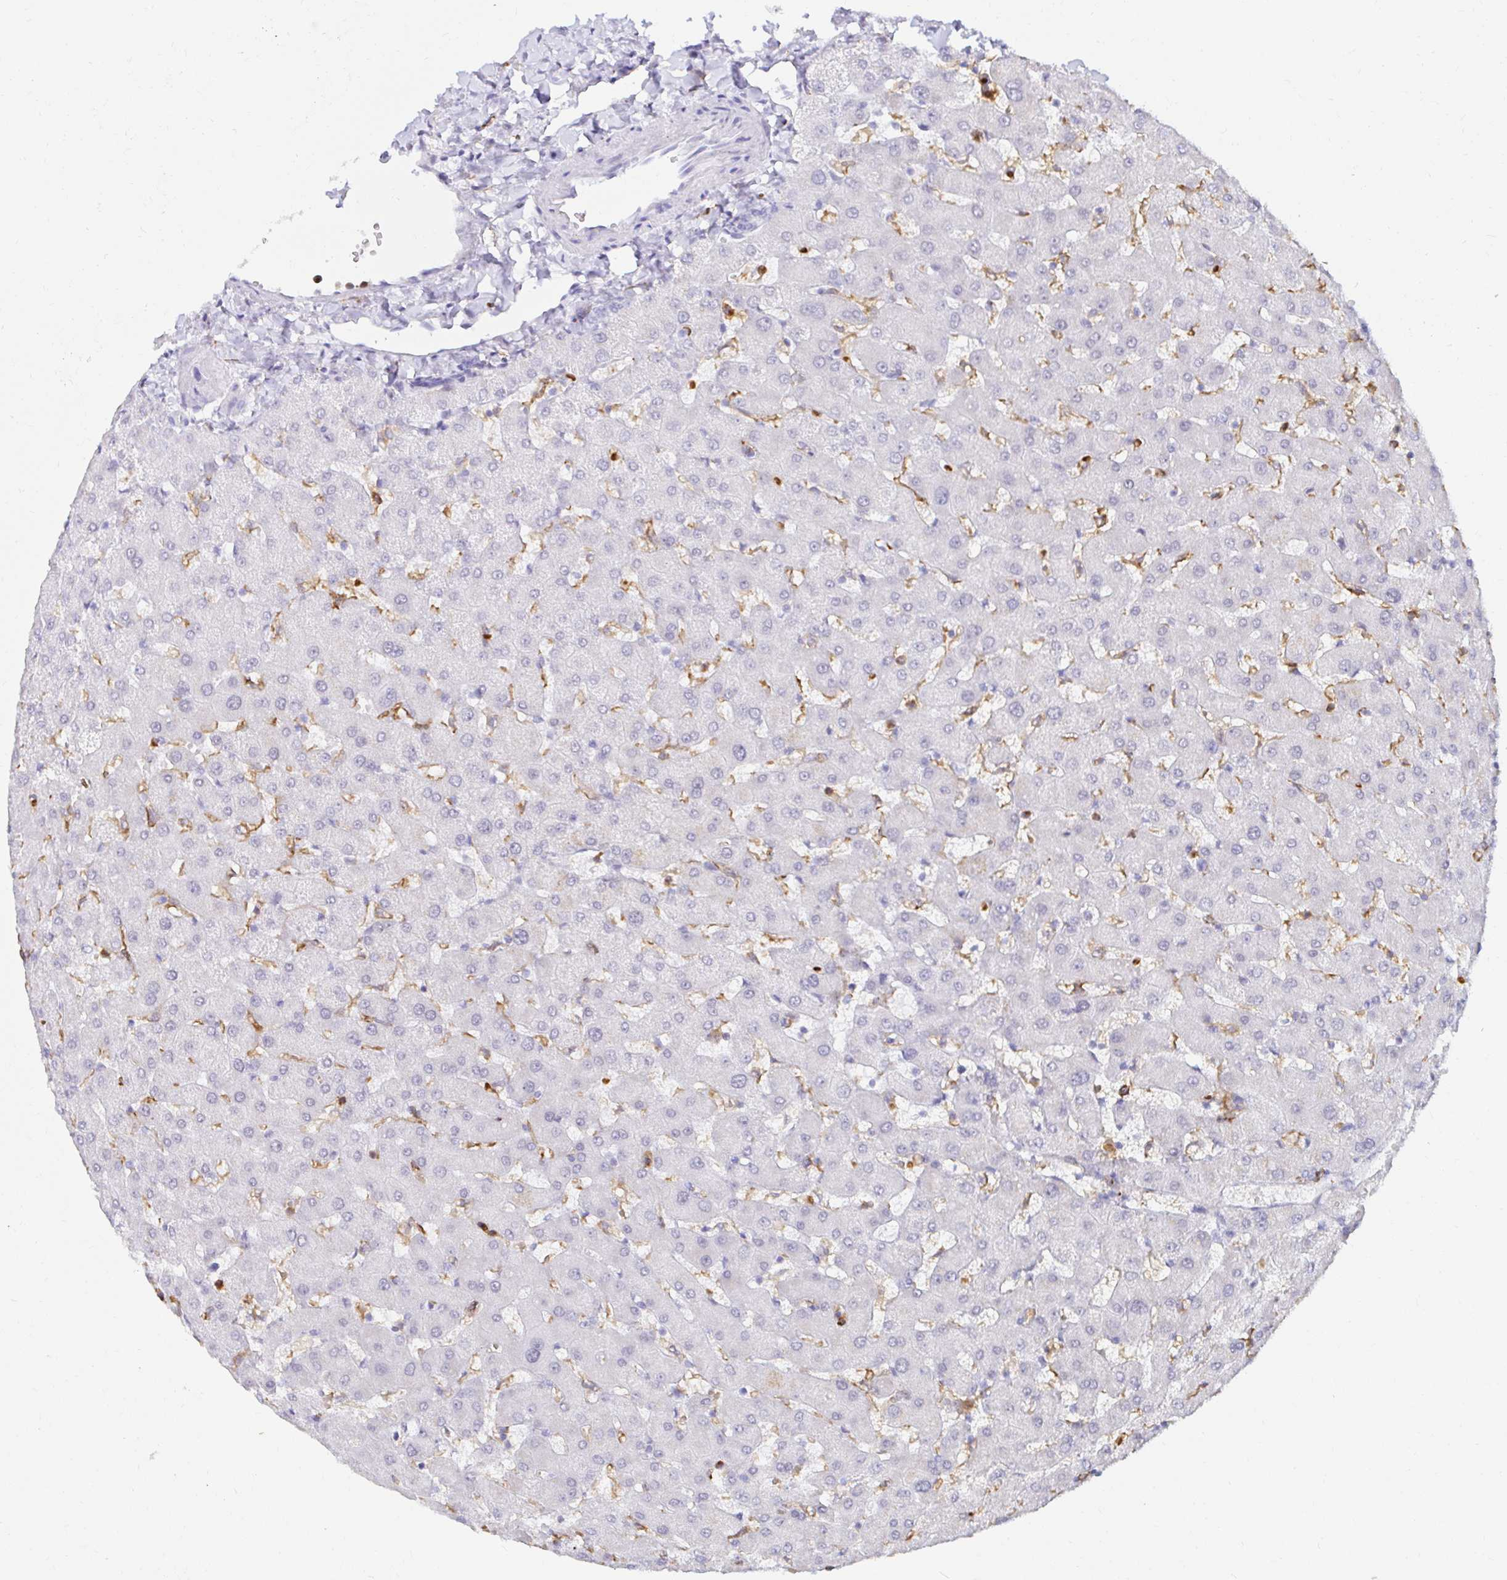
{"staining": {"intensity": "negative", "quantity": "none", "location": "none"}, "tissue": "liver", "cell_type": "Cholangiocytes", "image_type": "normal", "snomed": [{"axis": "morphology", "description": "Normal tissue, NOS"}, {"axis": "topography", "description": "Liver"}], "caption": "The photomicrograph reveals no significant expression in cholangiocytes of liver.", "gene": "CYBB", "patient": {"sex": "female", "age": 63}}